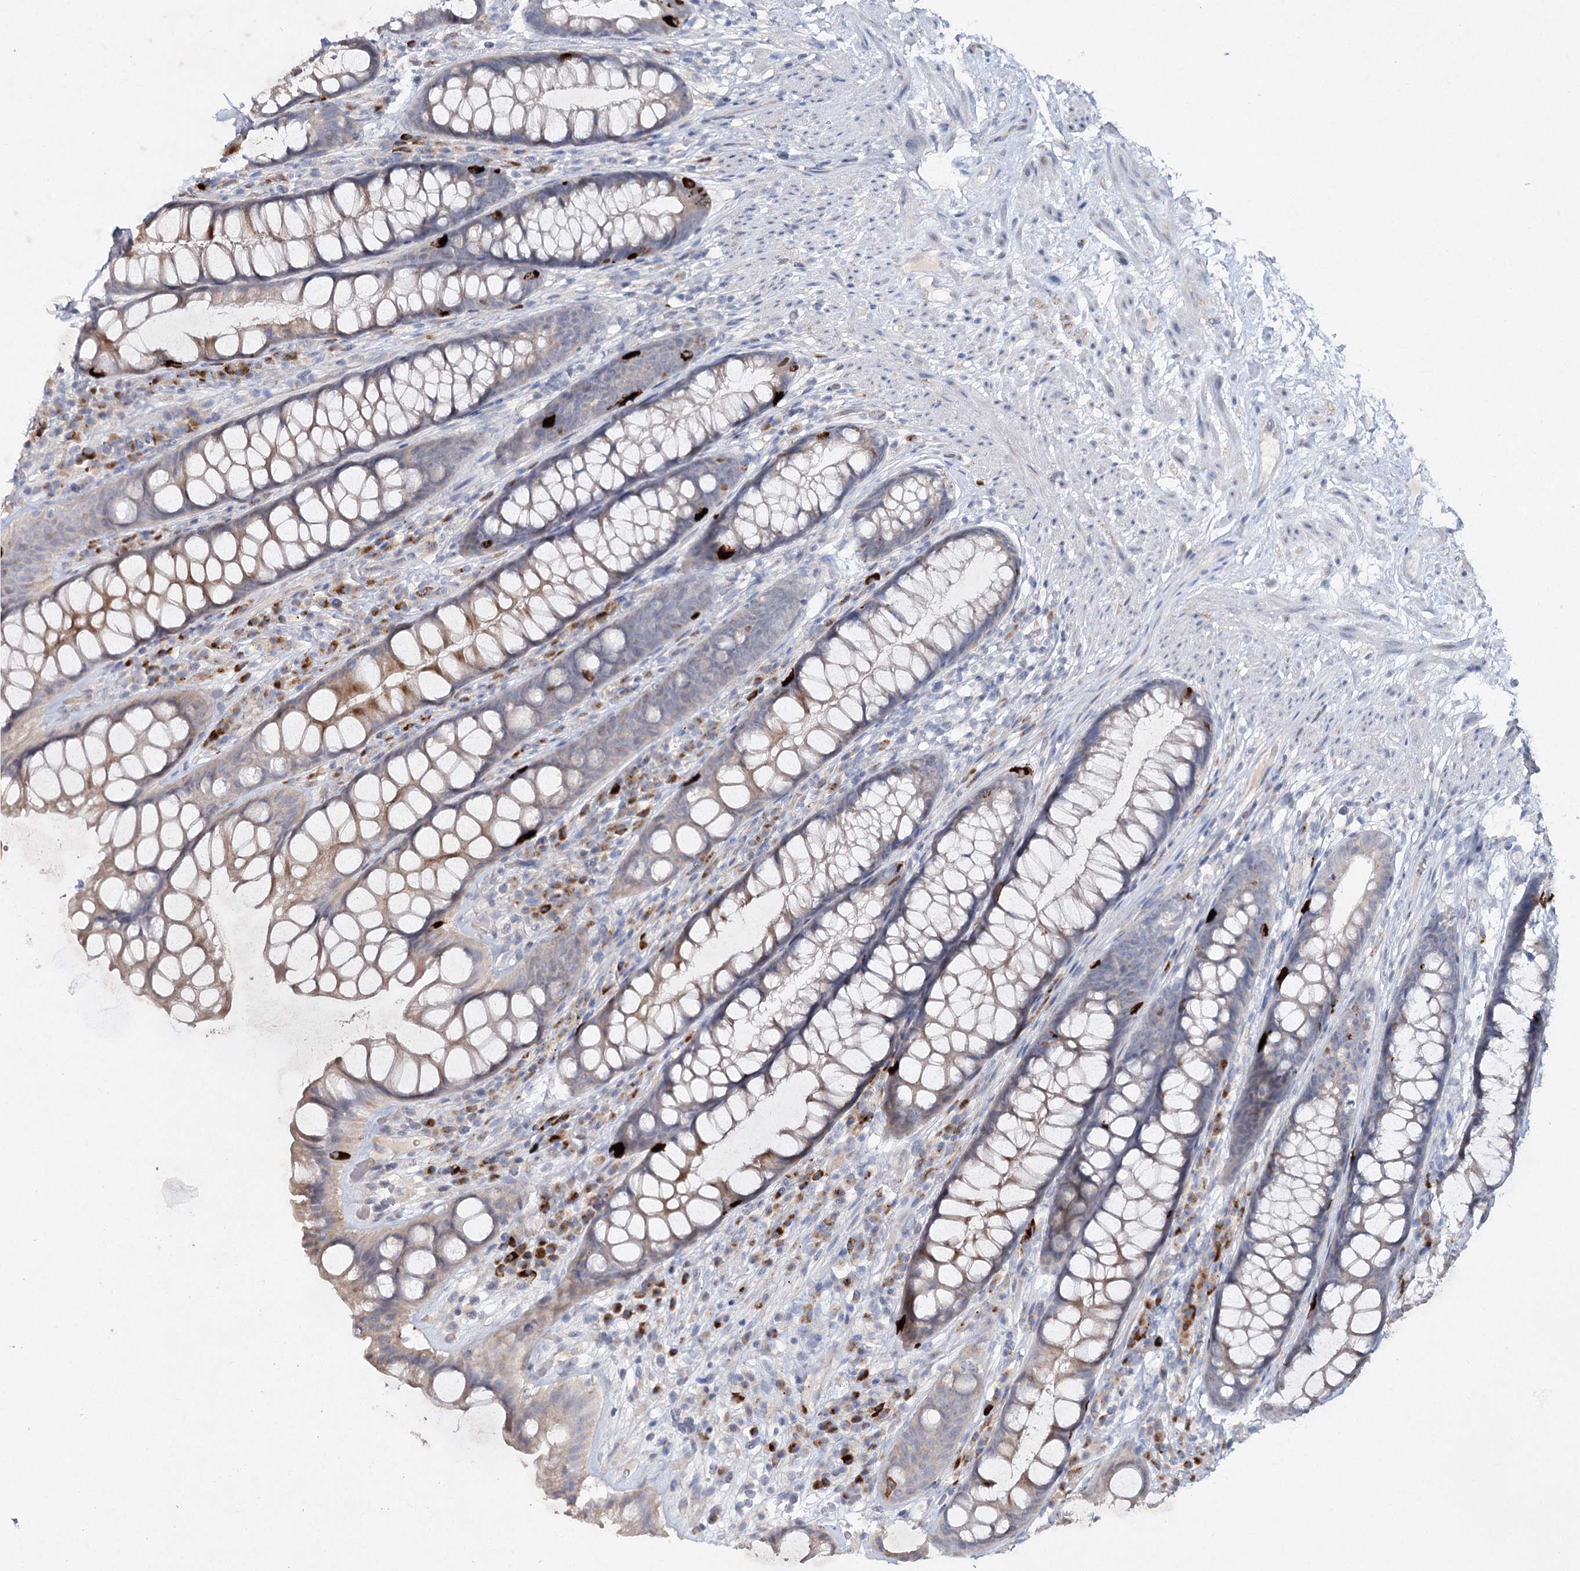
{"staining": {"intensity": "strong", "quantity": "<25%", "location": "cytoplasmic/membranous"}, "tissue": "rectum", "cell_type": "Glandular cells", "image_type": "normal", "snomed": [{"axis": "morphology", "description": "Normal tissue, NOS"}, {"axis": "topography", "description": "Rectum"}], "caption": "The image demonstrates a brown stain indicating the presence of a protein in the cytoplasmic/membranous of glandular cells in rectum.", "gene": "RFX6", "patient": {"sex": "male", "age": 74}}